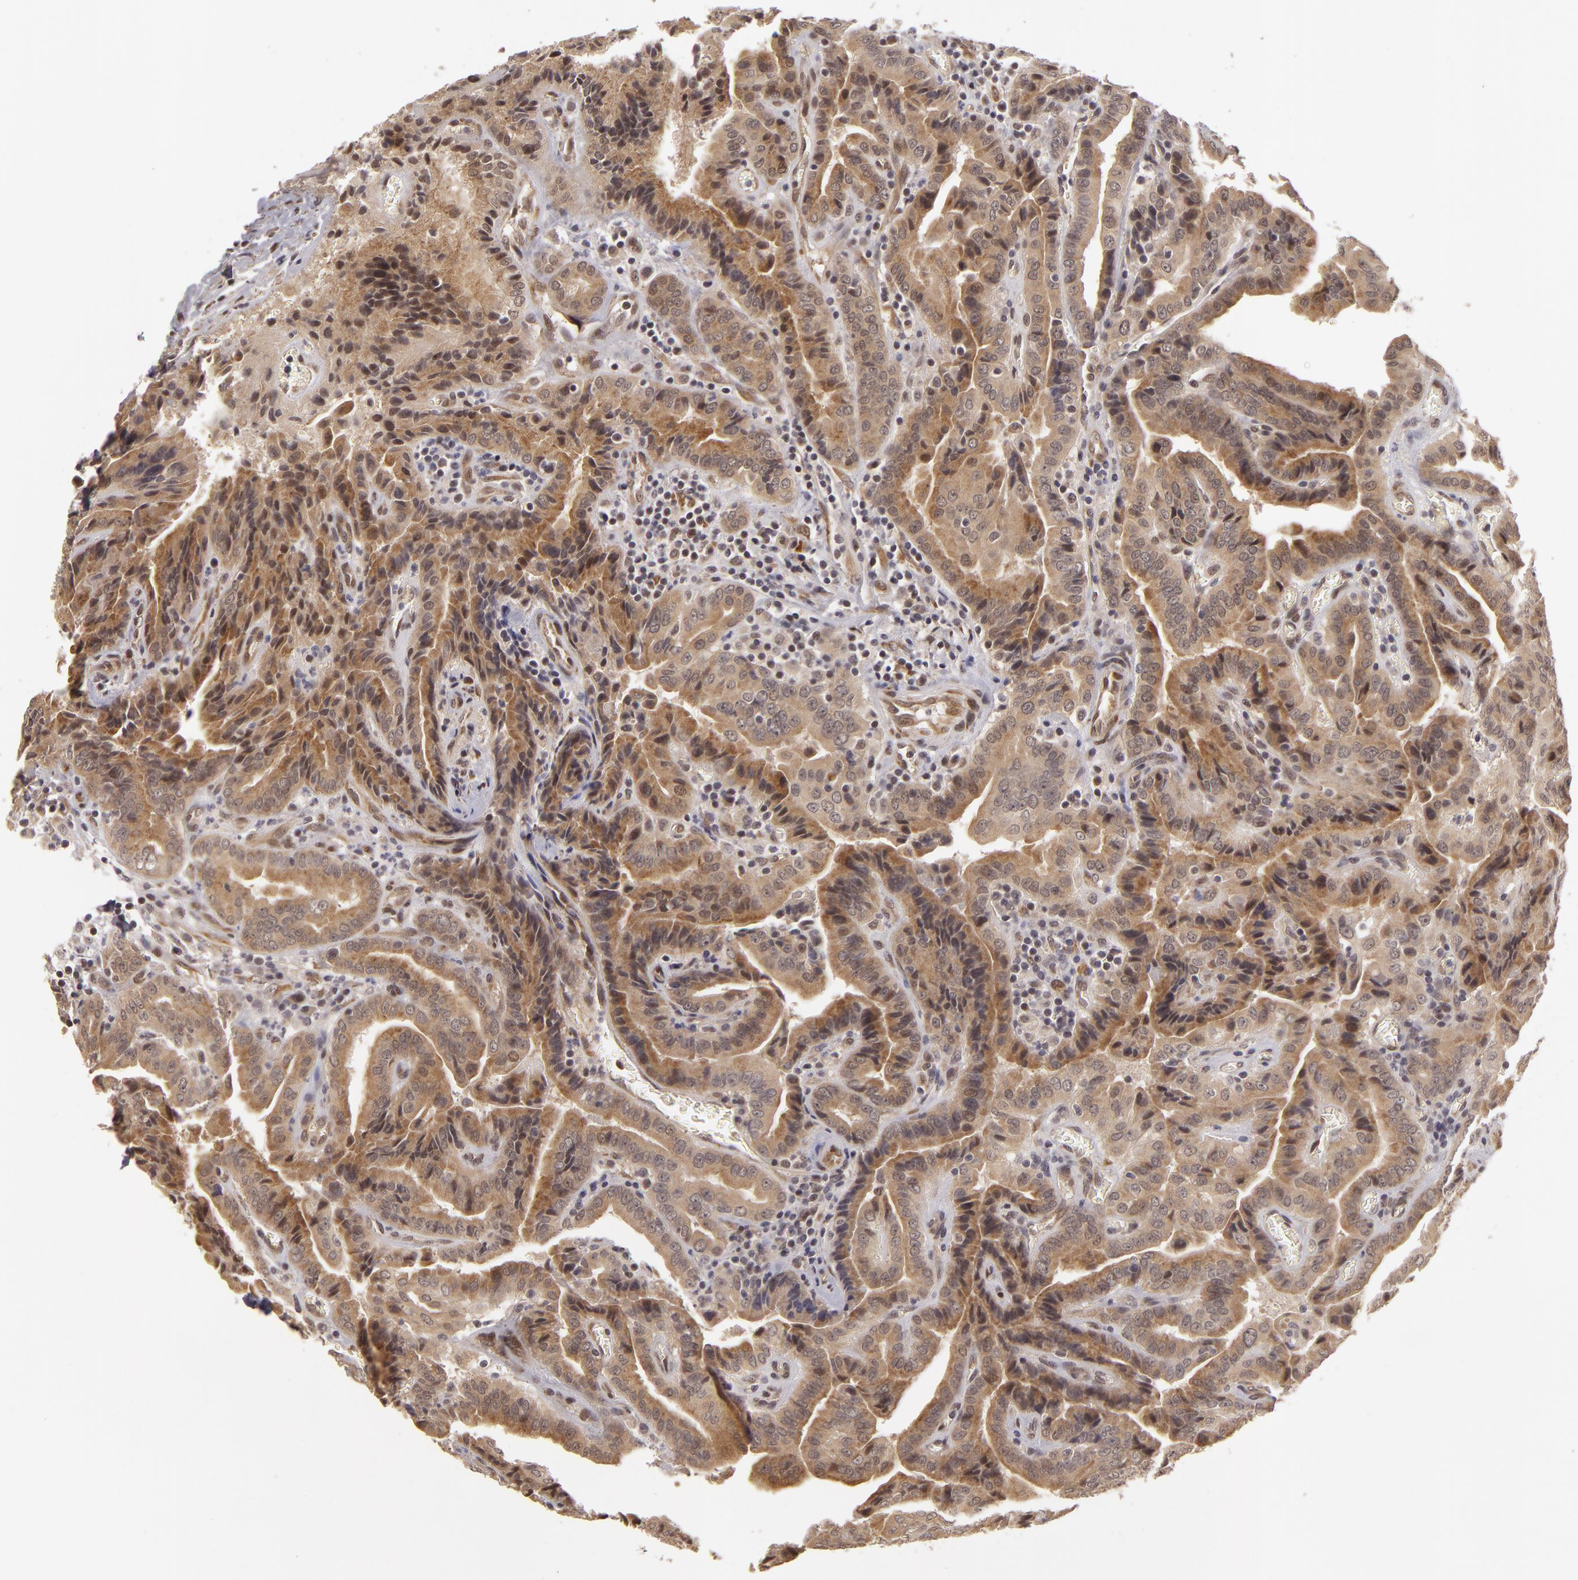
{"staining": {"intensity": "moderate", "quantity": "25%-75%", "location": "cytoplasmic/membranous,nuclear"}, "tissue": "thyroid cancer", "cell_type": "Tumor cells", "image_type": "cancer", "snomed": [{"axis": "morphology", "description": "Papillary adenocarcinoma, NOS"}, {"axis": "topography", "description": "Thyroid gland"}], "caption": "IHC photomicrograph of neoplastic tissue: human papillary adenocarcinoma (thyroid) stained using immunohistochemistry (IHC) exhibits medium levels of moderate protein expression localized specifically in the cytoplasmic/membranous and nuclear of tumor cells, appearing as a cytoplasmic/membranous and nuclear brown color.", "gene": "ZNF133", "patient": {"sex": "female", "age": 71}}